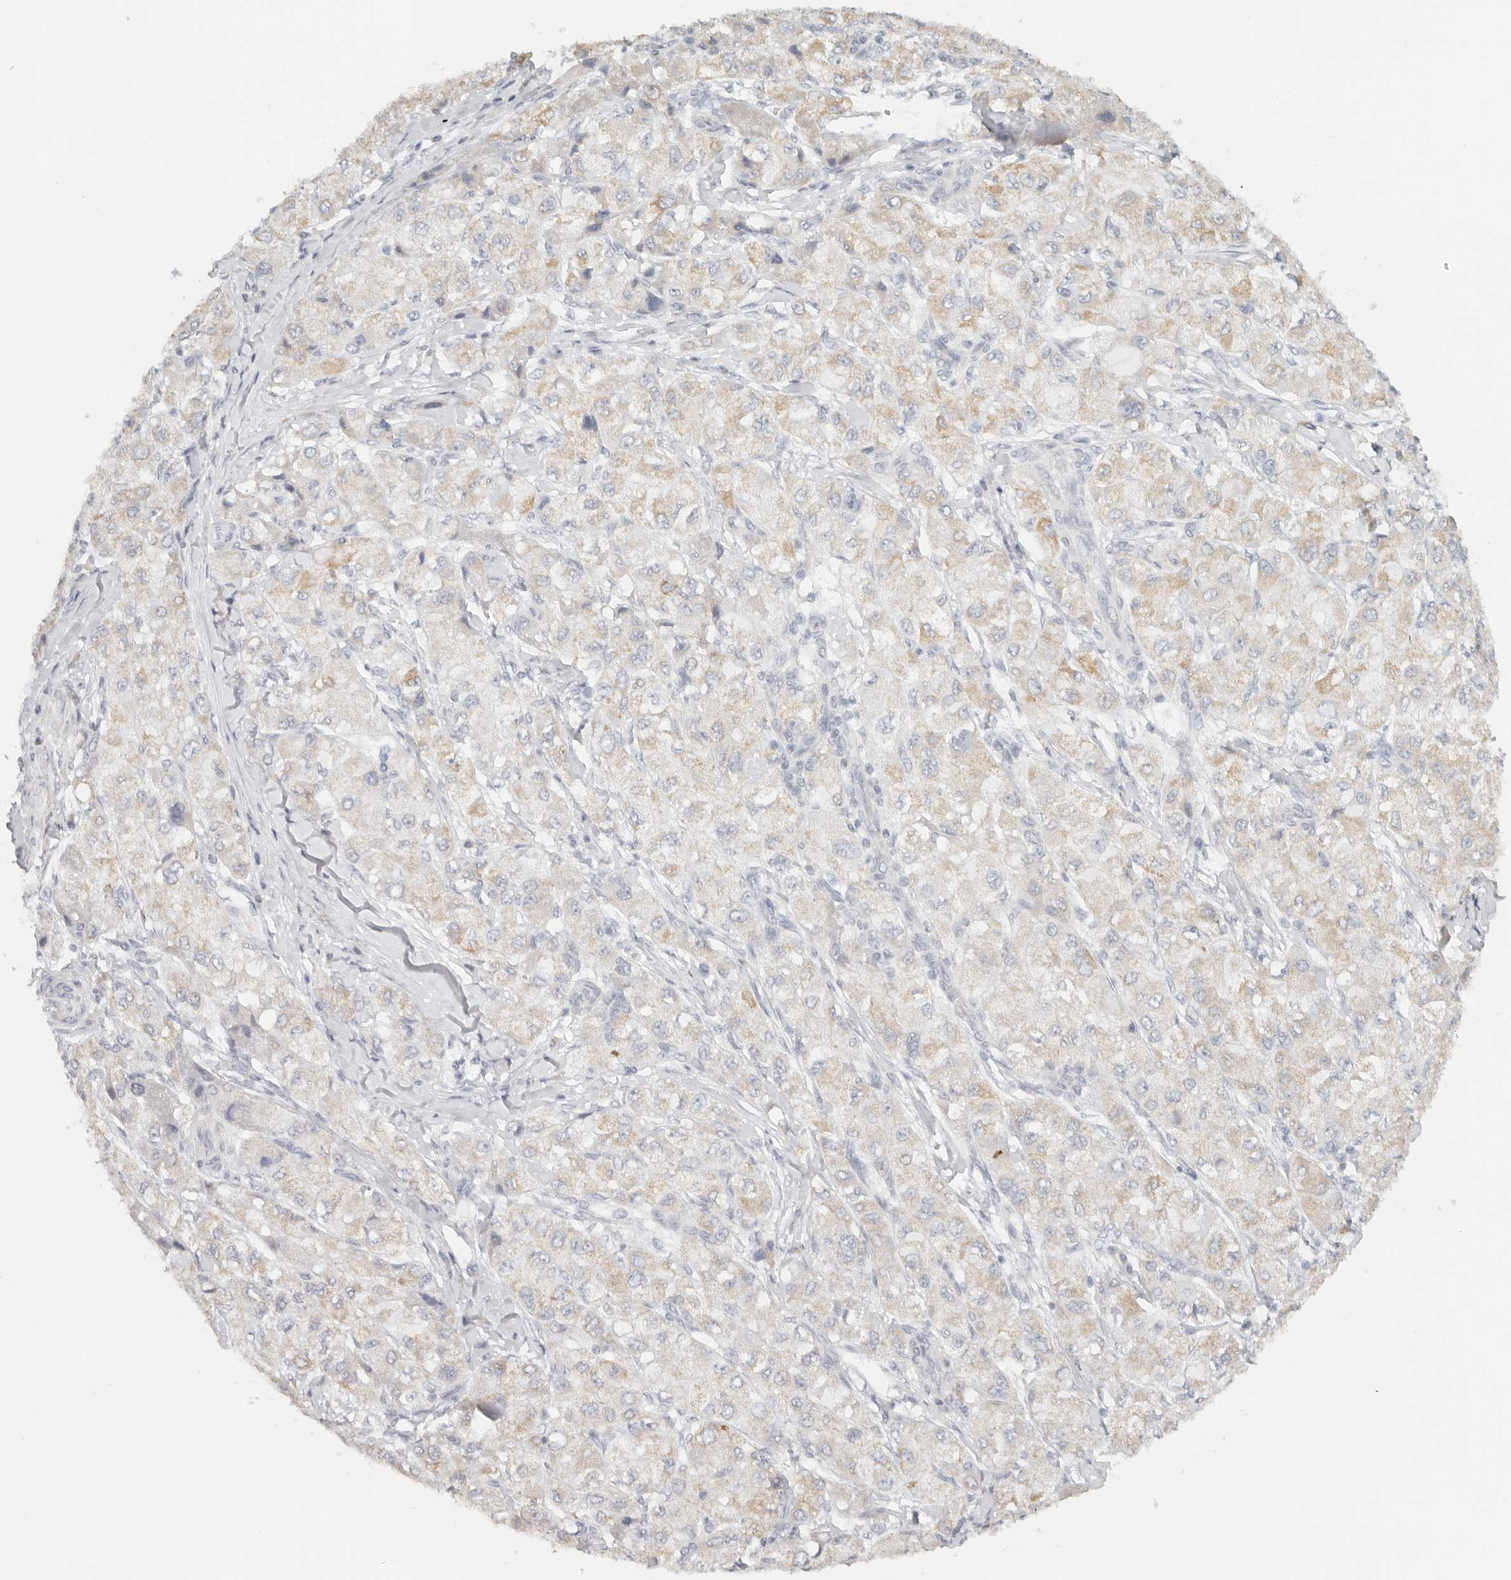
{"staining": {"intensity": "moderate", "quantity": "<25%", "location": "cytoplasmic/membranous"}, "tissue": "liver cancer", "cell_type": "Tumor cells", "image_type": "cancer", "snomed": [{"axis": "morphology", "description": "Carcinoma, Hepatocellular, NOS"}, {"axis": "topography", "description": "Liver"}], "caption": "IHC histopathology image of human liver cancer stained for a protein (brown), which displays low levels of moderate cytoplasmic/membranous expression in approximately <25% of tumor cells.", "gene": "KDF1", "patient": {"sex": "male", "age": 80}}